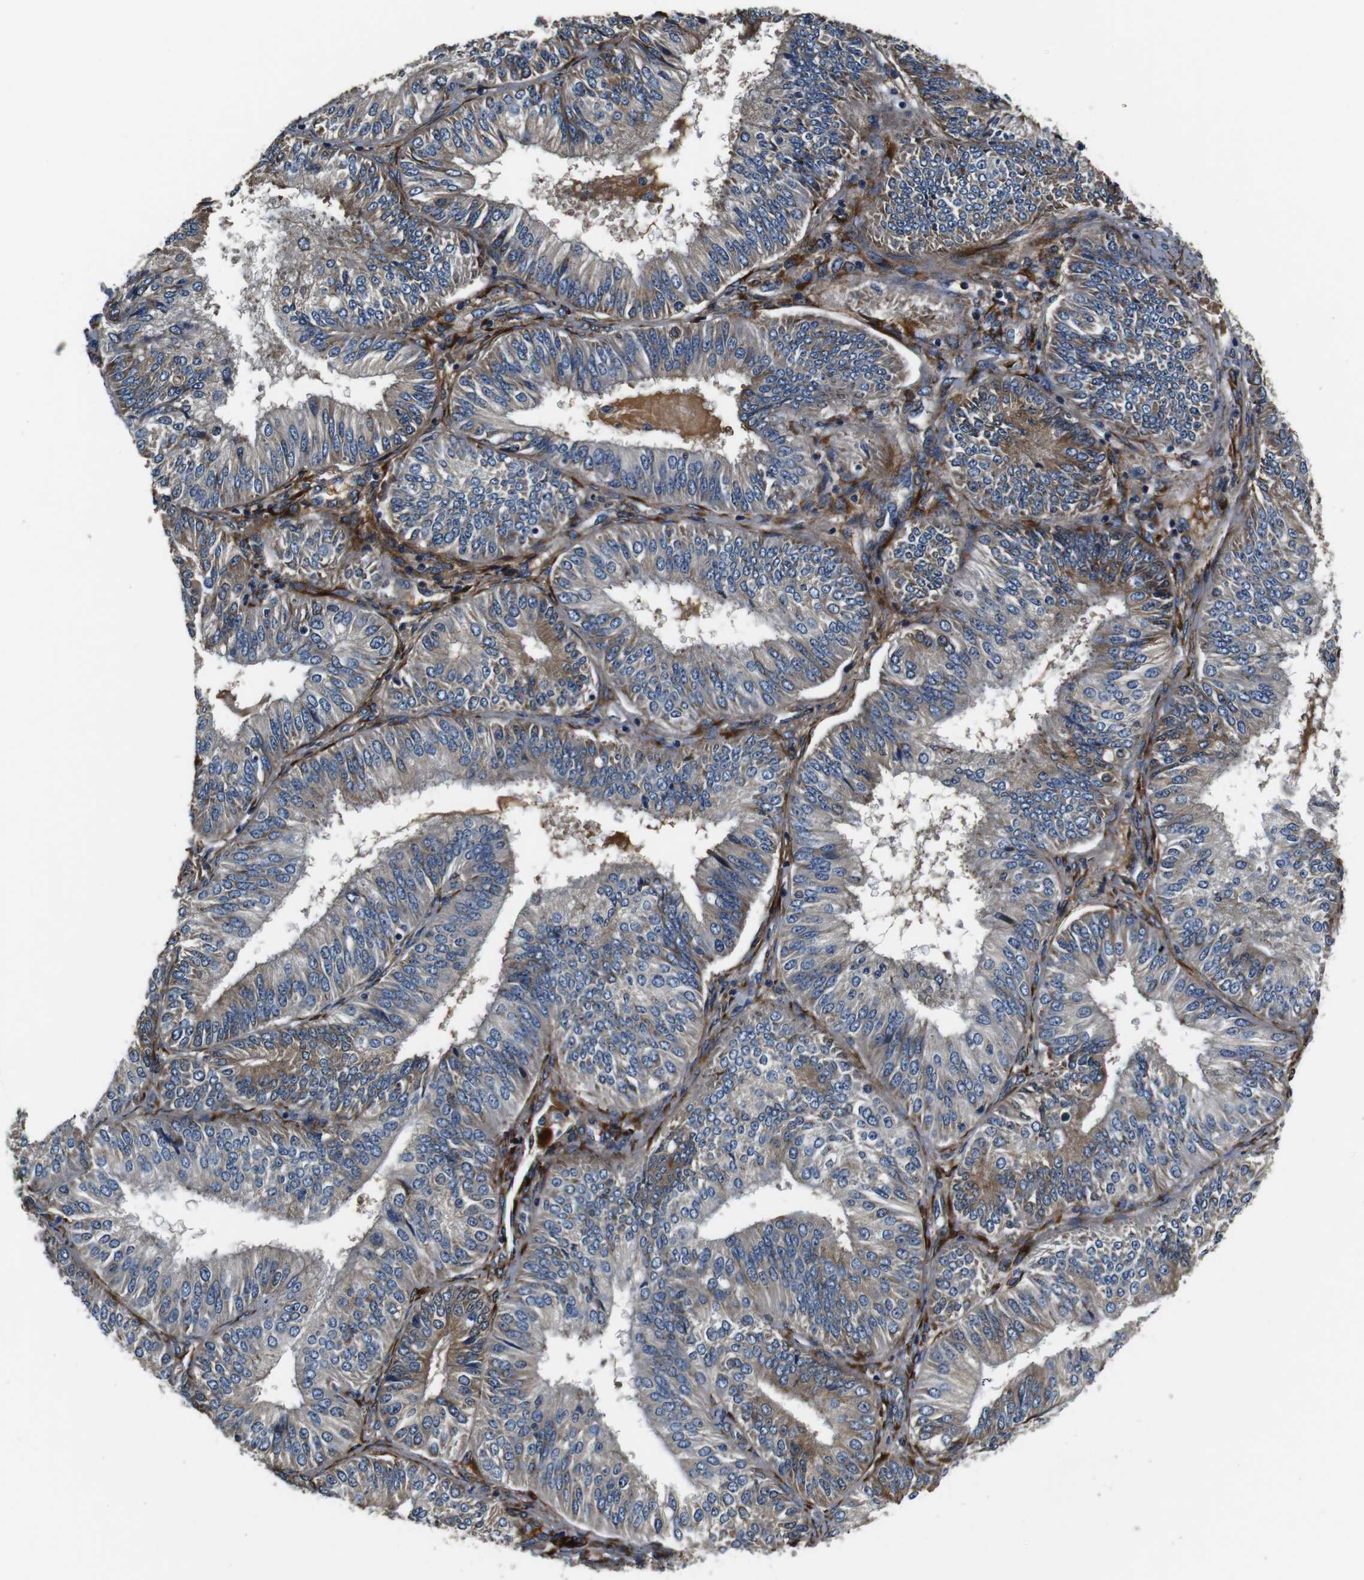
{"staining": {"intensity": "moderate", "quantity": "25%-75%", "location": "cytoplasmic/membranous"}, "tissue": "endometrial cancer", "cell_type": "Tumor cells", "image_type": "cancer", "snomed": [{"axis": "morphology", "description": "Adenocarcinoma, NOS"}, {"axis": "topography", "description": "Endometrium"}], "caption": "Protein staining of endometrial adenocarcinoma tissue displays moderate cytoplasmic/membranous positivity in approximately 25%-75% of tumor cells.", "gene": "COL1A1", "patient": {"sex": "female", "age": 58}}